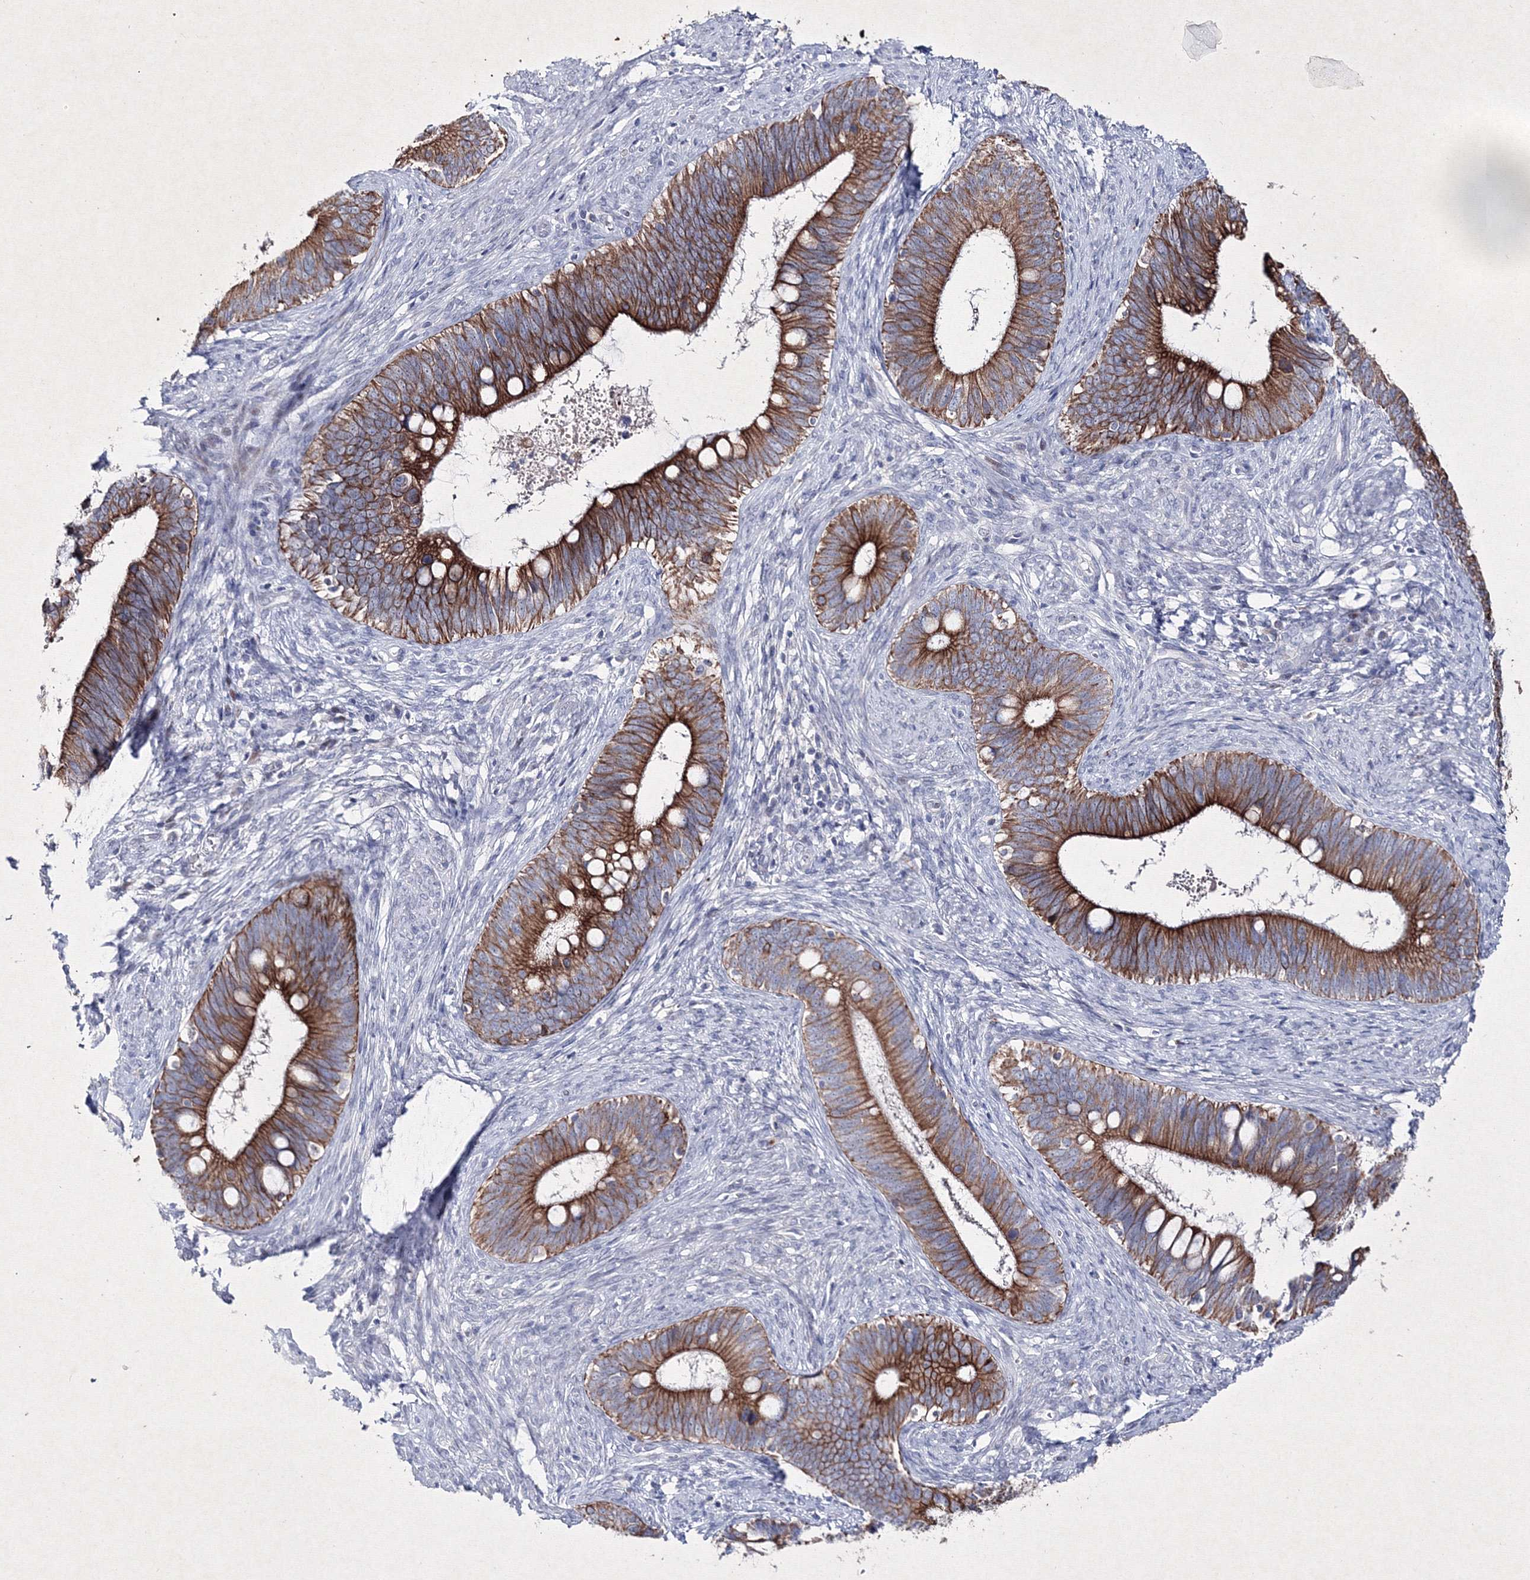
{"staining": {"intensity": "strong", "quantity": ">75%", "location": "cytoplasmic/membranous"}, "tissue": "cervical cancer", "cell_type": "Tumor cells", "image_type": "cancer", "snomed": [{"axis": "morphology", "description": "Adenocarcinoma, NOS"}, {"axis": "topography", "description": "Cervix"}], "caption": "An IHC image of tumor tissue is shown. Protein staining in brown shows strong cytoplasmic/membranous positivity in adenocarcinoma (cervical) within tumor cells.", "gene": "SMIM29", "patient": {"sex": "female", "age": 42}}